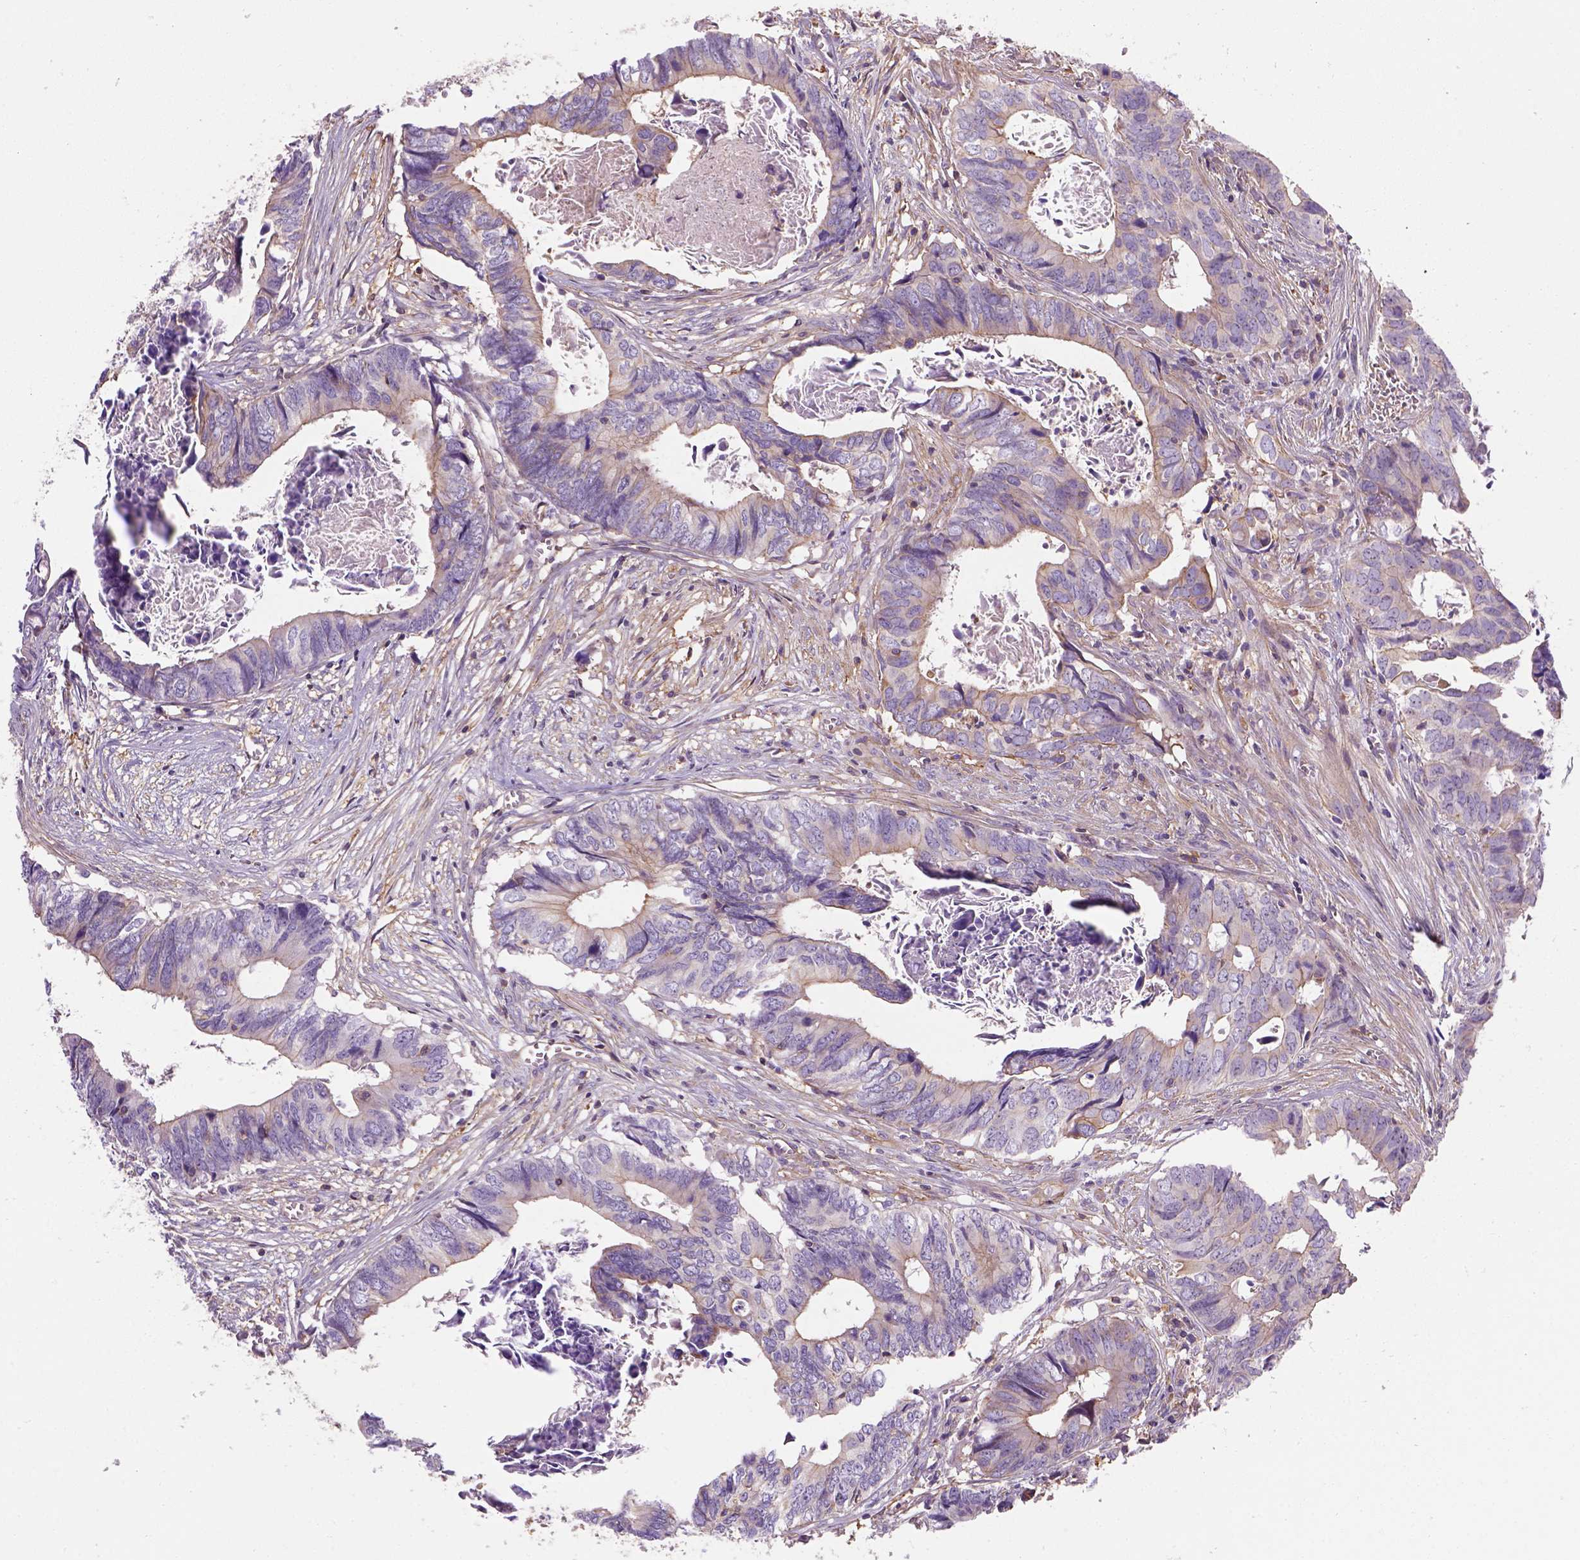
{"staining": {"intensity": "moderate", "quantity": ">75%", "location": "cytoplasmic/membranous"}, "tissue": "colorectal cancer", "cell_type": "Tumor cells", "image_type": "cancer", "snomed": [{"axis": "morphology", "description": "Adenocarcinoma, NOS"}, {"axis": "topography", "description": "Colon"}], "caption": "Approximately >75% of tumor cells in colorectal cancer (adenocarcinoma) exhibit moderate cytoplasmic/membranous protein staining as visualized by brown immunohistochemical staining.", "gene": "GPRC5D", "patient": {"sex": "female", "age": 82}}